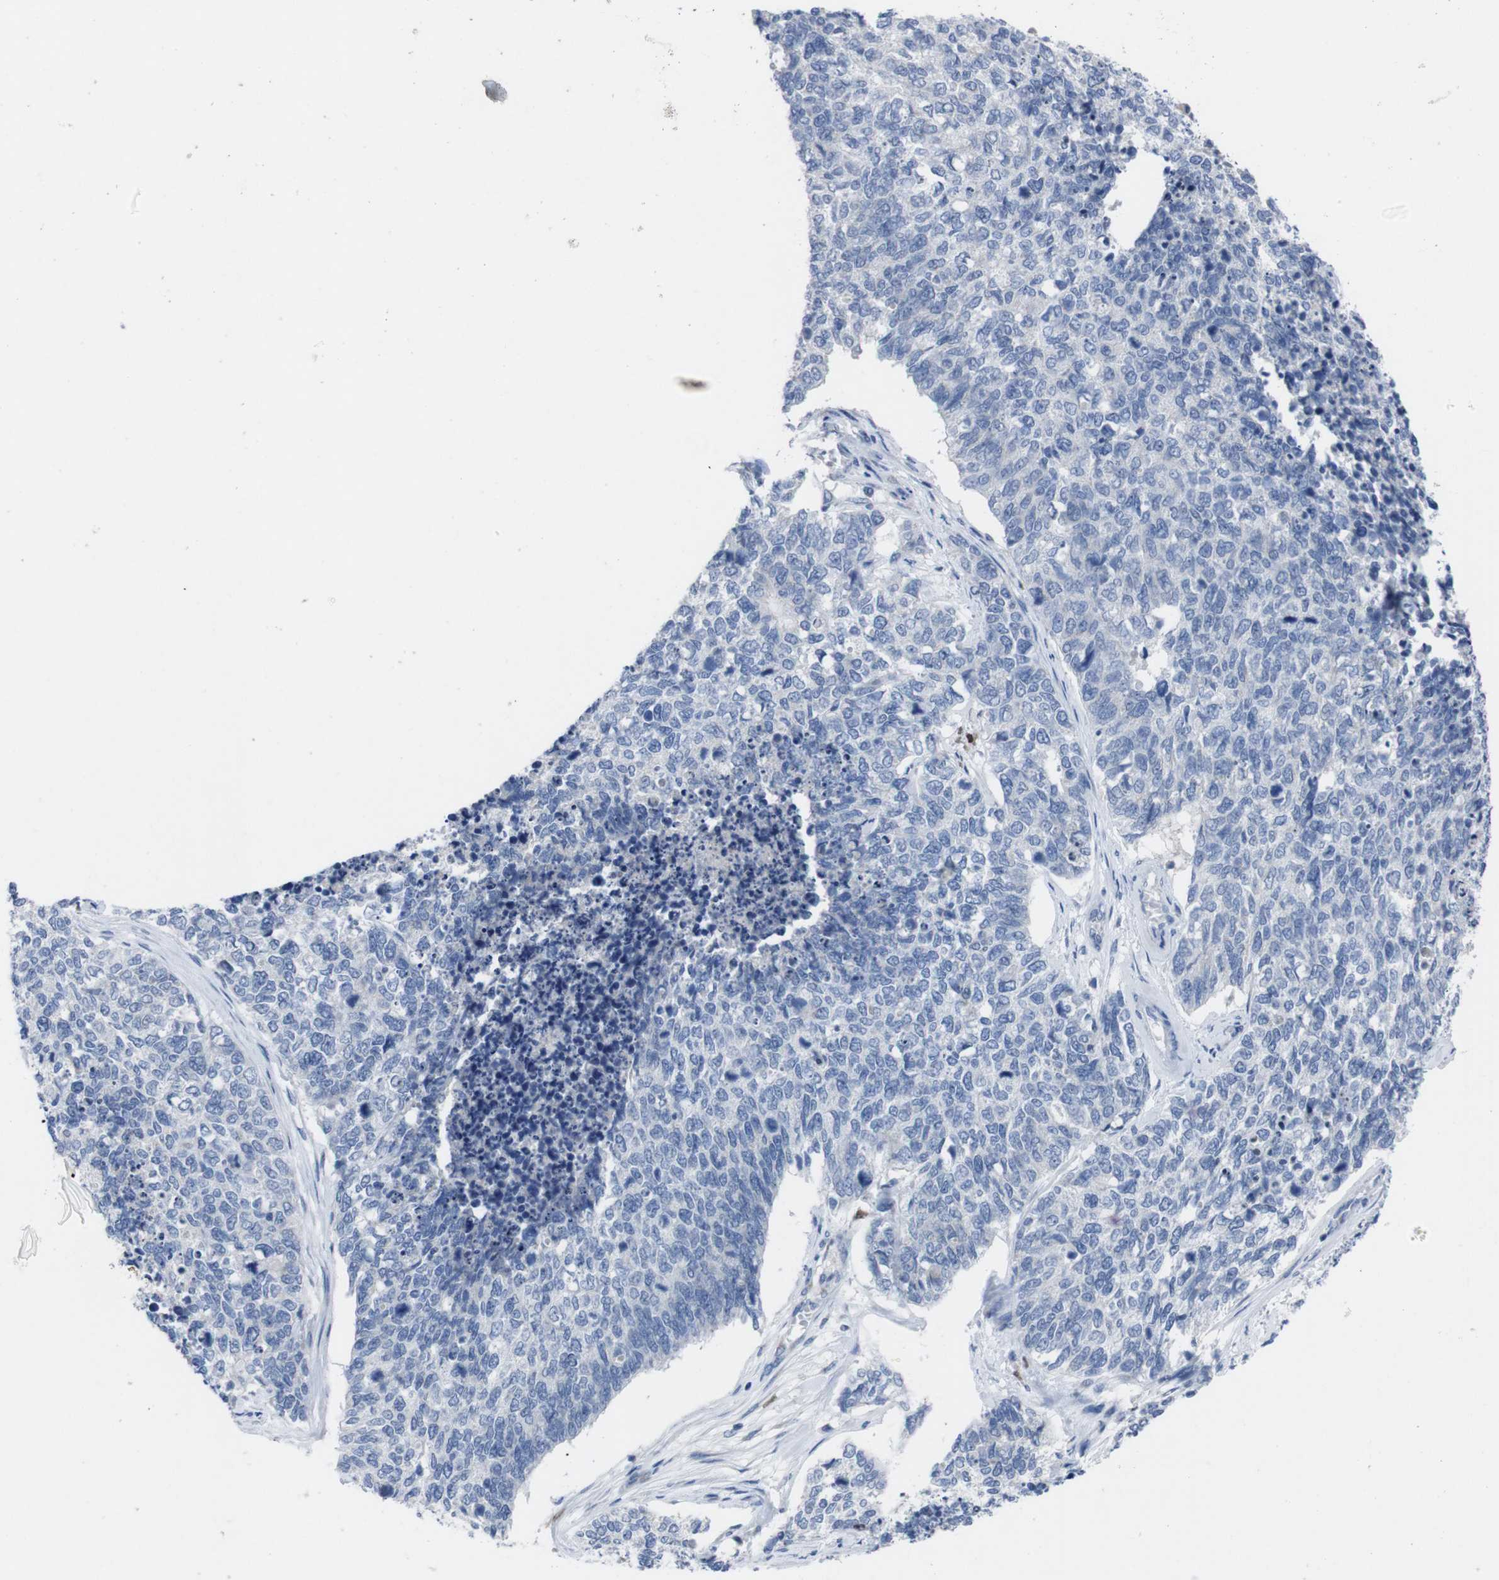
{"staining": {"intensity": "negative", "quantity": "none", "location": "none"}, "tissue": "cervical cancer", "cell_type": "Tumor cells", "image_type": "cancer", "snomed": [{"axis": "morphology", "description": "Squamous cell carcinoma, NOS"}, {"axis": "topography", "description": "Cervix"}], "caption": "Immunohistochemistry (IHC) of human cervical cancer shows no positivity in tumor cells.", "gene": "IRF4", "patient": {"sex": "female", "age": 63}}